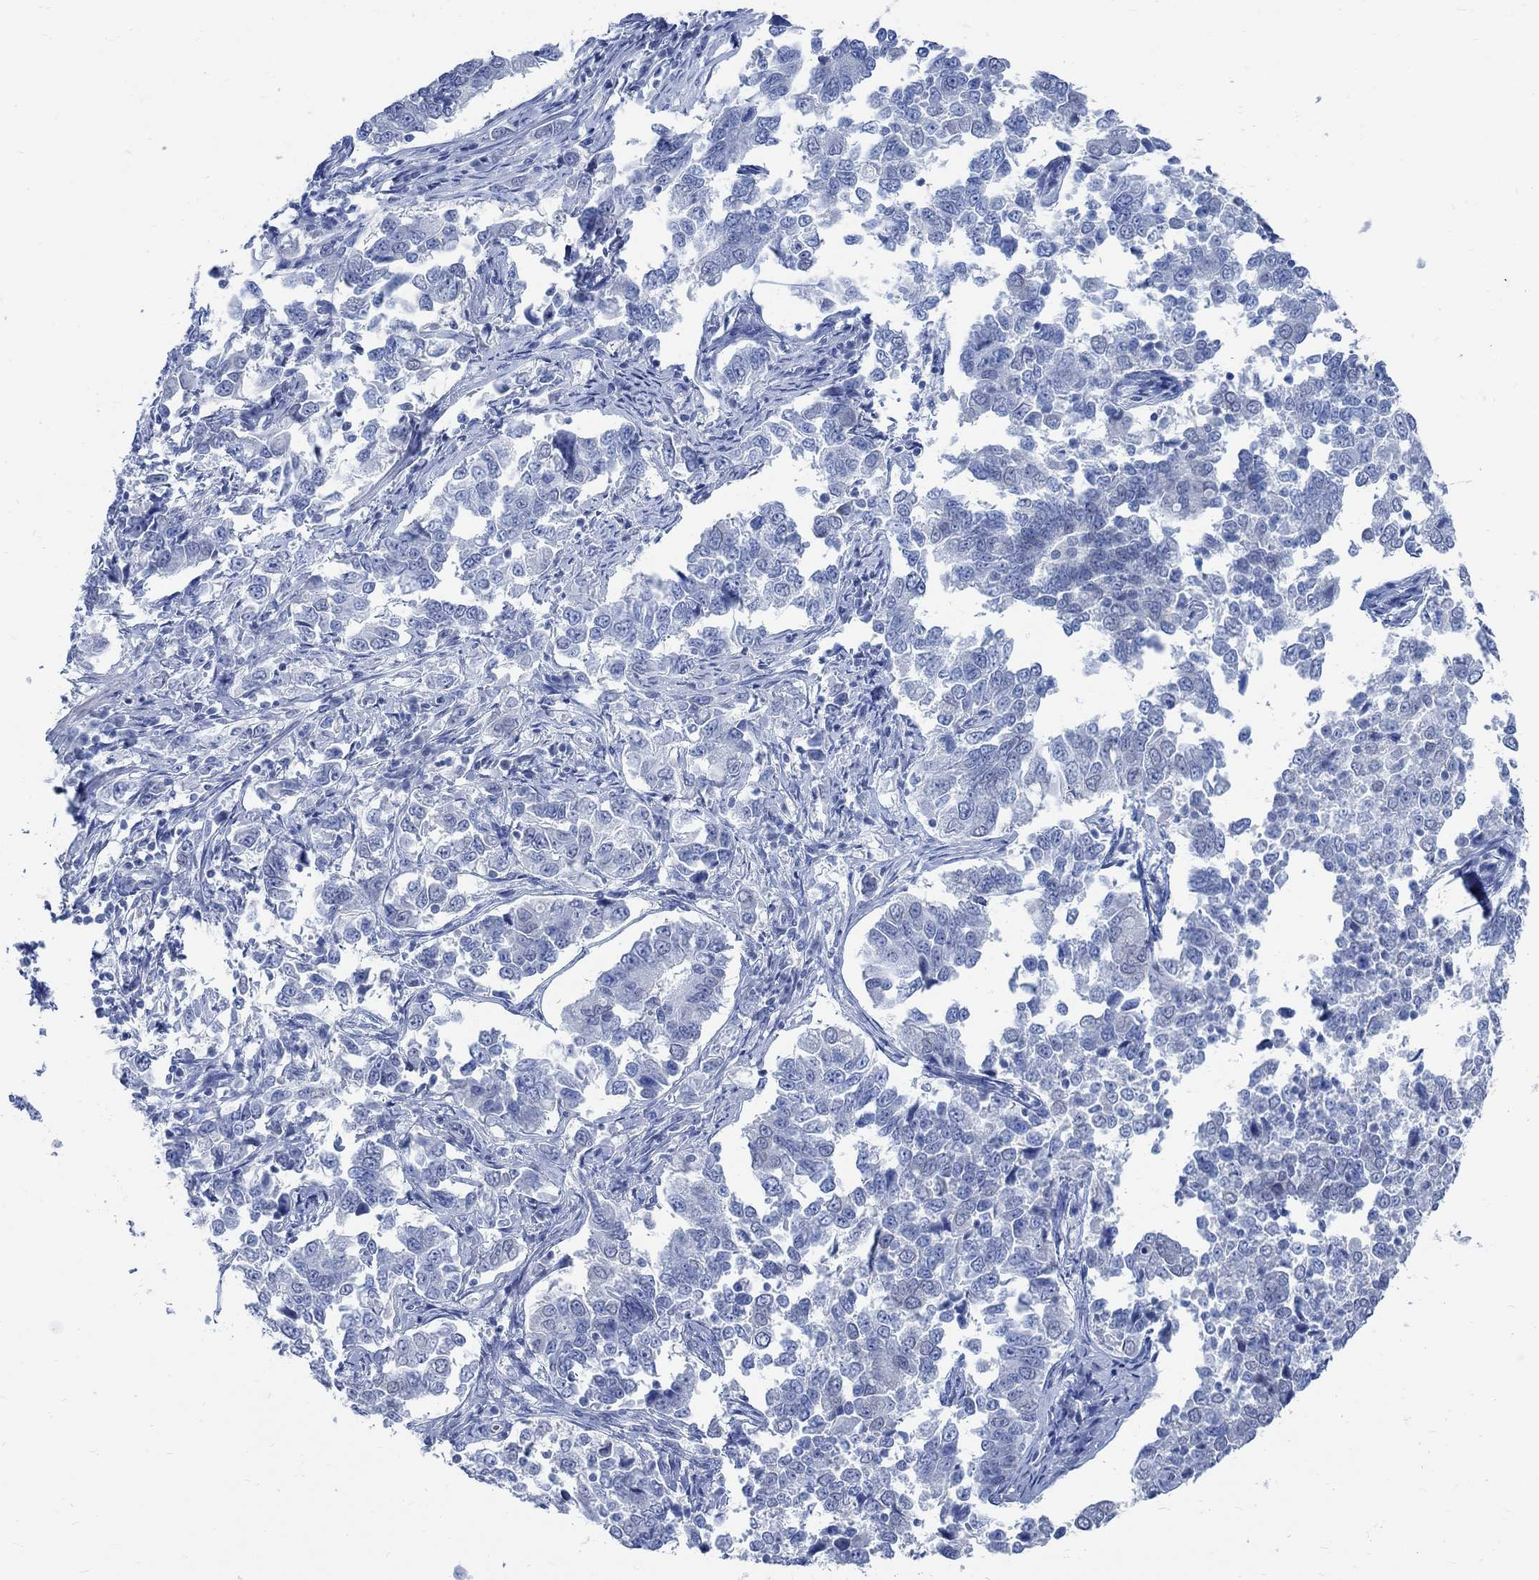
{"staining": {"intensity": "negative", "quantity": "none", "location": "none"}, "tissue": "endometrial cancer", "cell_type": "Tumor cells", "image_type": "cancer", "snomed": [{"axis": "morphology", "description": "Adenocarcinoma, NOS"}, {"axis": "topography", "description": "Endometrium"}], "caption": "The photomicrograph exhibits no significant staining in tumor cells of endometrial adenocarcinoma.", "gene": "CAMK2N1", "patient": {"sex": "female", "age": 43}}